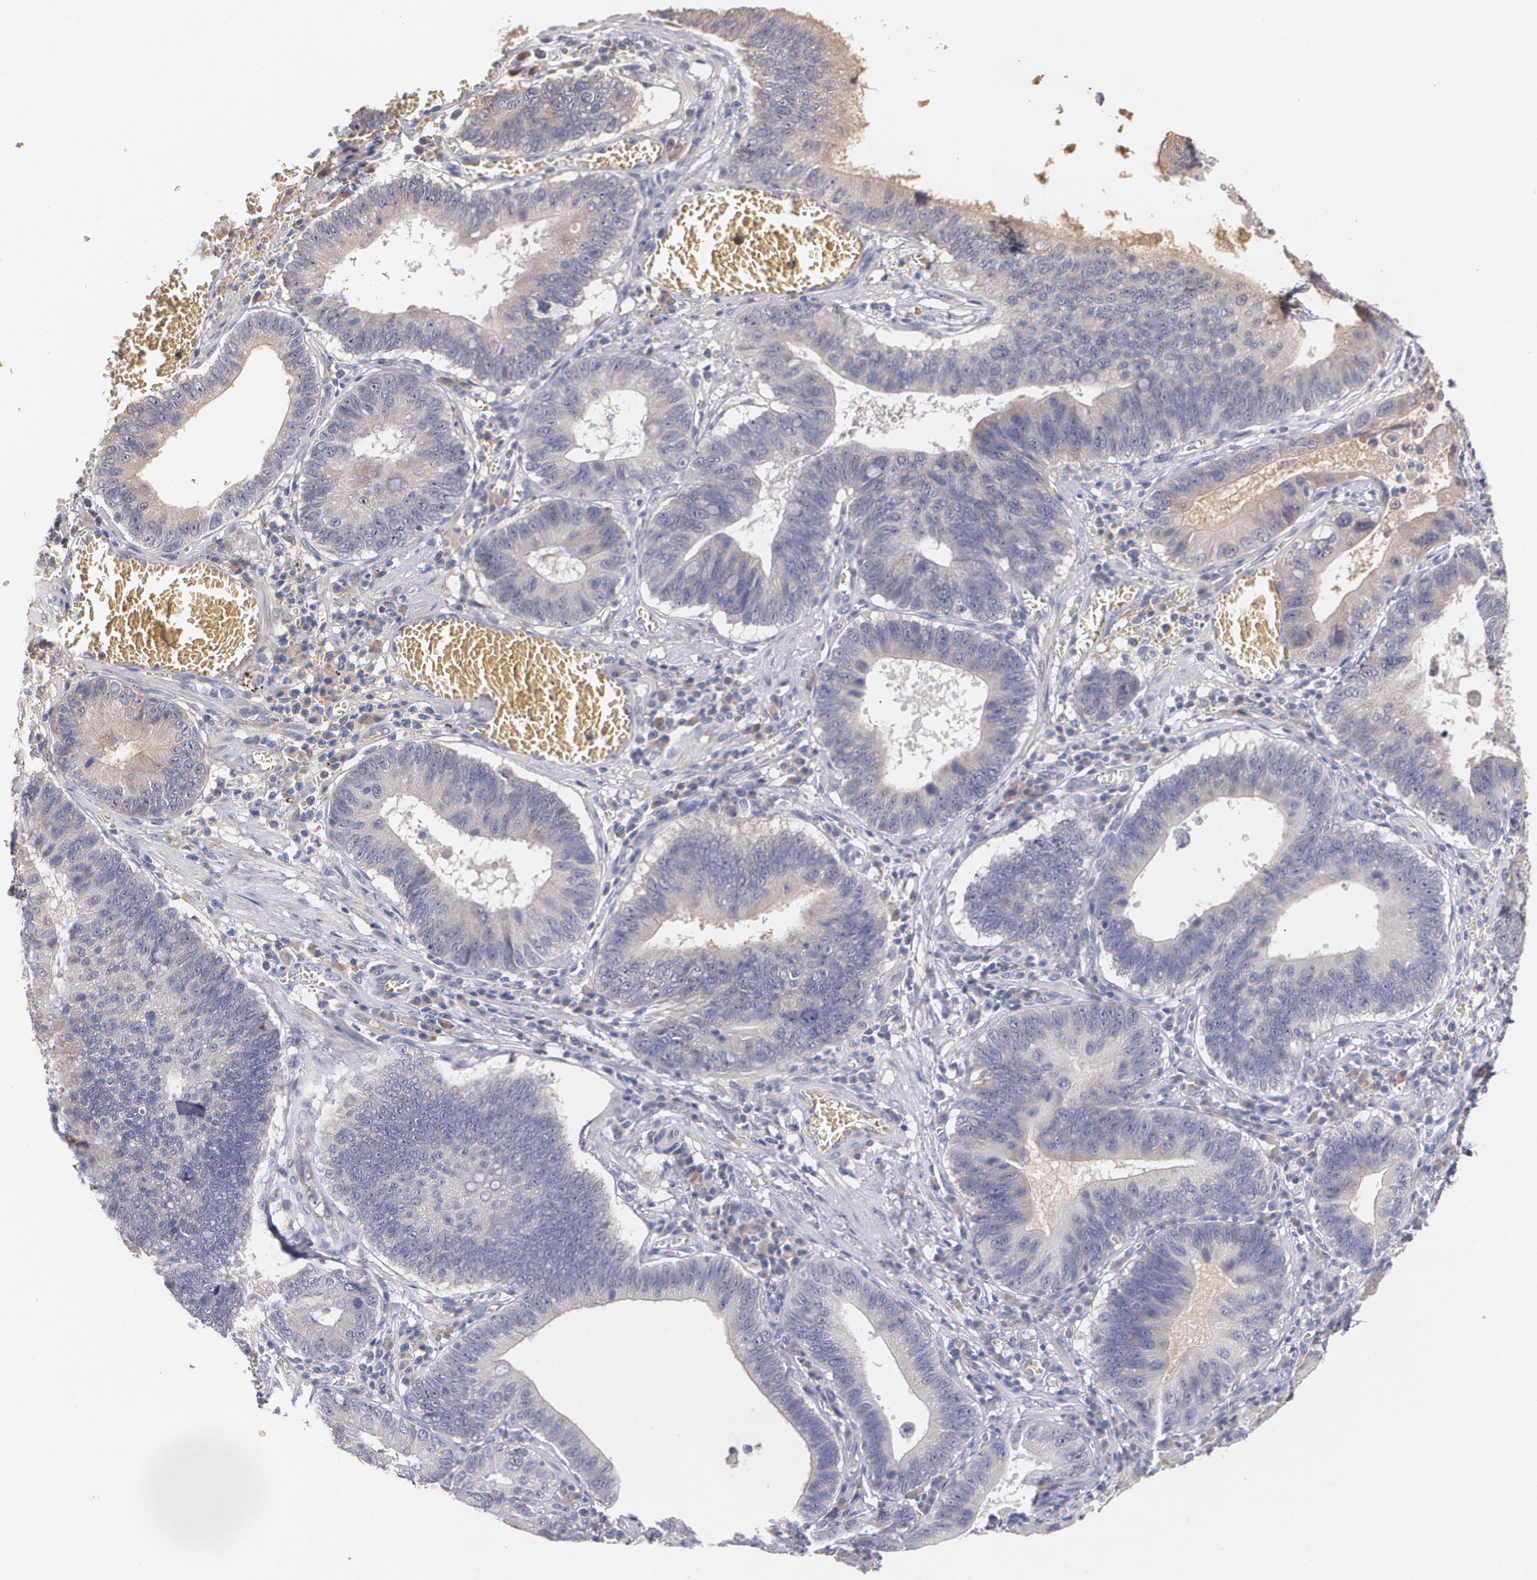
{"staining": {"intensity": "weak", "quantity": "25%-75%", "location": "cytoplasmic/membranous"}, "tissue": "stomach cancer", "cell_type": "Tumor cells", "image_type": "cancer", "snomed": [{"axis": "morphology", "description": "Adenocarcinoma, NOS"}, {"axis": "topography", "description": "Stomach"}, {"axis": "topography", "description": "Gastric cardia"}], "caption": "Stomach cancer (adenocarcinoma) stained with a protein marker shows weak staining in tumor cells.", "gene": "AMBP", "patient": {"sex": "male", "age": 59}}